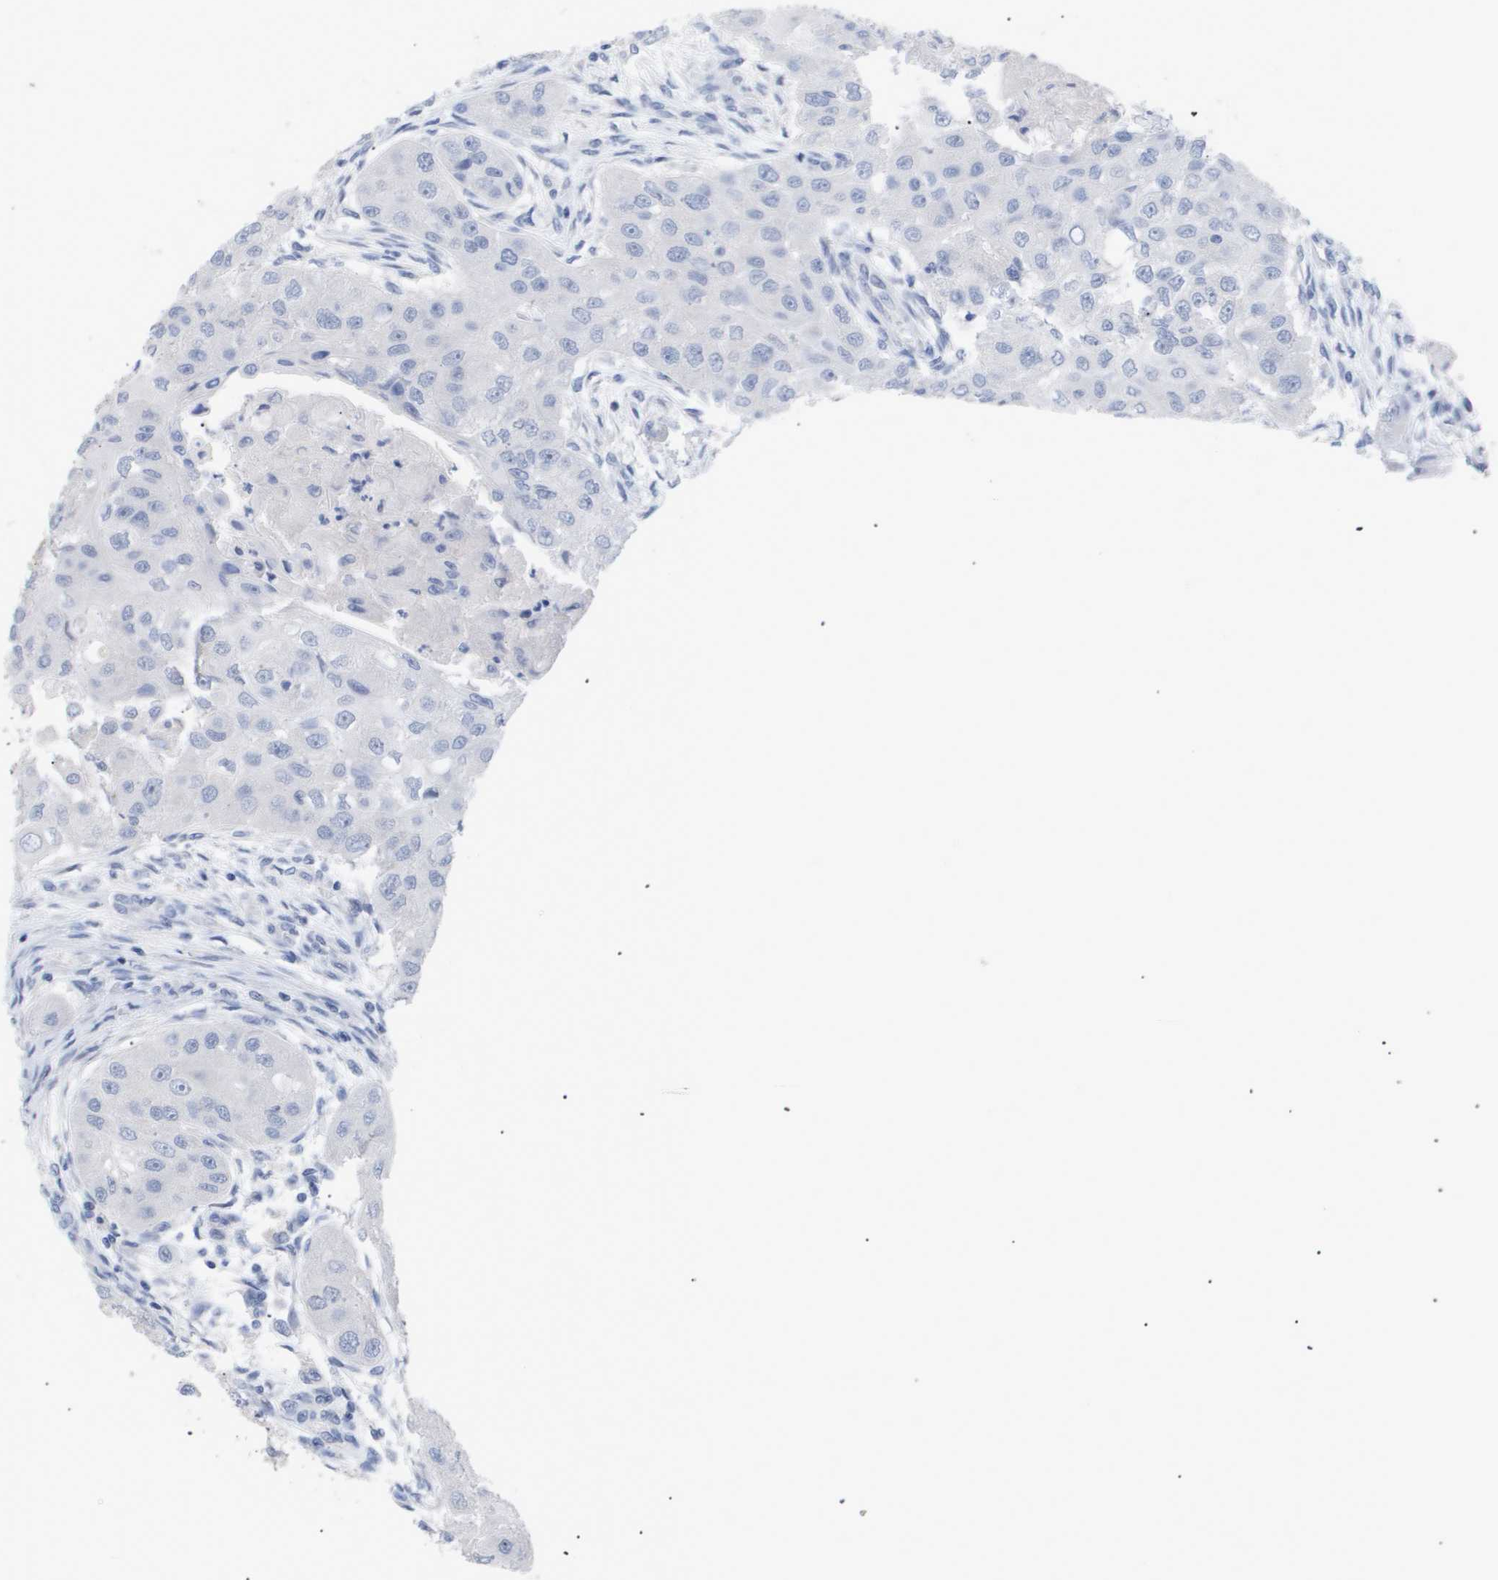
{"staining": {"intensity": "negative", "quantity": "none", "location": "none"}, "tissue": "head and neck cancer", "cell_type": "Tumor cells", "image_type": "cancer", "snomed": [{"axis": "morphology", "description": "Normal tissue, NOS"}, {"axis": "morphology", "description": "Squamous cell carcinoma, NOS"}, {"axis": "topography", "description": "Skeletal muscle"}, {"axis": "topography", "description": "Head-Neck"}], "caption": "Human head and neck cancer (squamous cell carcinoma) stained for a protein using immunohistochemistry shows no staining in tumor cells.", "gene": "CAV3", "patient": {"sex": "male", "age": 51}}